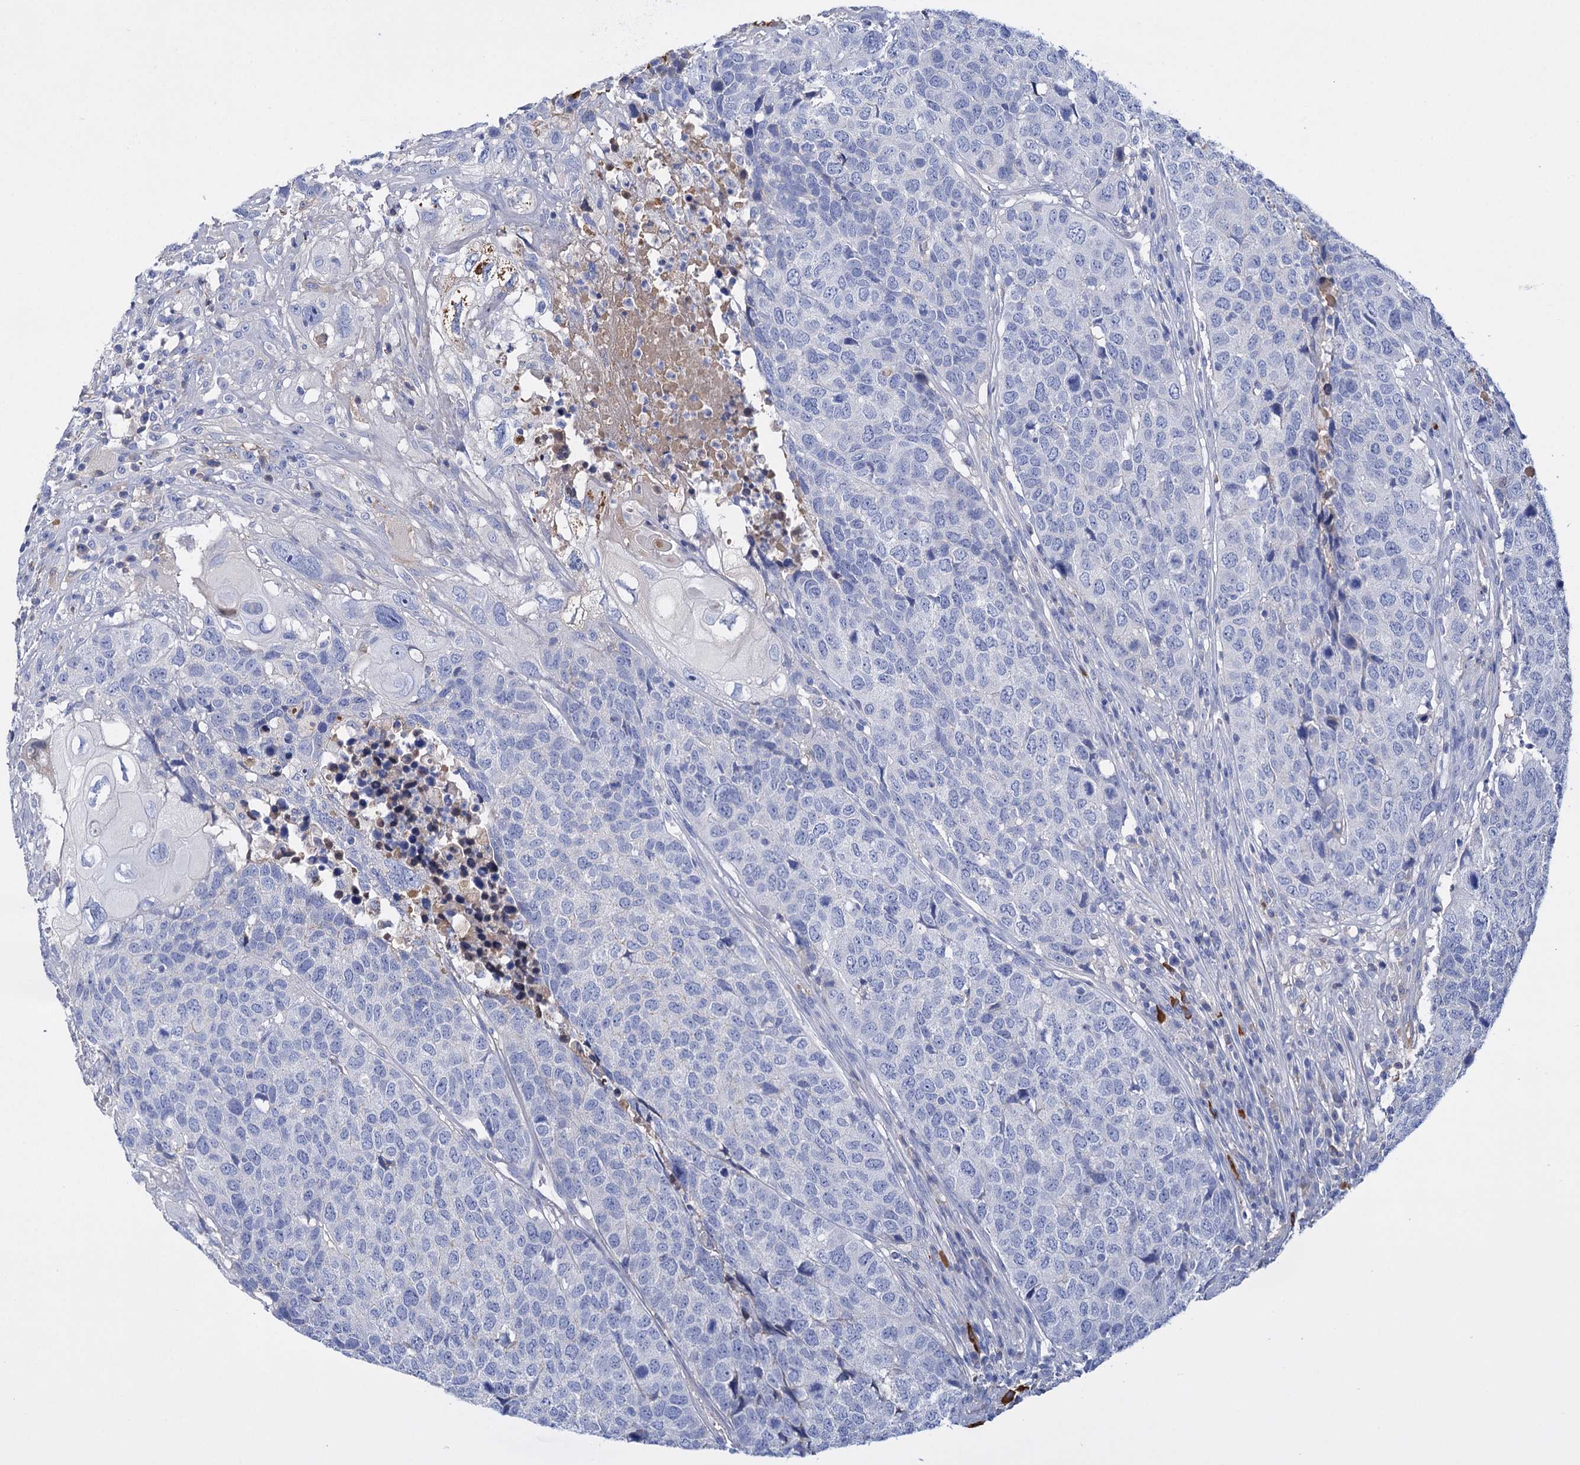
{"staining": {"intensity": "negative", "quantity": "none", "location": "none"}, "tissue": "head and neck cancer", "cell_type": "Tumor cells", "image_type": "cancer", "snomed": [{"axis": "morphology", "description": "Squamous cell carcinoma, NOS"}, {"axis": "topography", "description": "Head-Neck"}], "caption": "DAB (3,3'-diaminobenzidine) immunohistochemical staining of human head and neck squamous cell carcinoma displays no significant staining in tumor cells. Brightfield microscopy of immunohistochemistry (IHC) stained with DAB (brown) and hematoxylin (blue), captured at high magnification.", "gene": "FBXW12", "patient": {"sex": "male", "age": 66}}